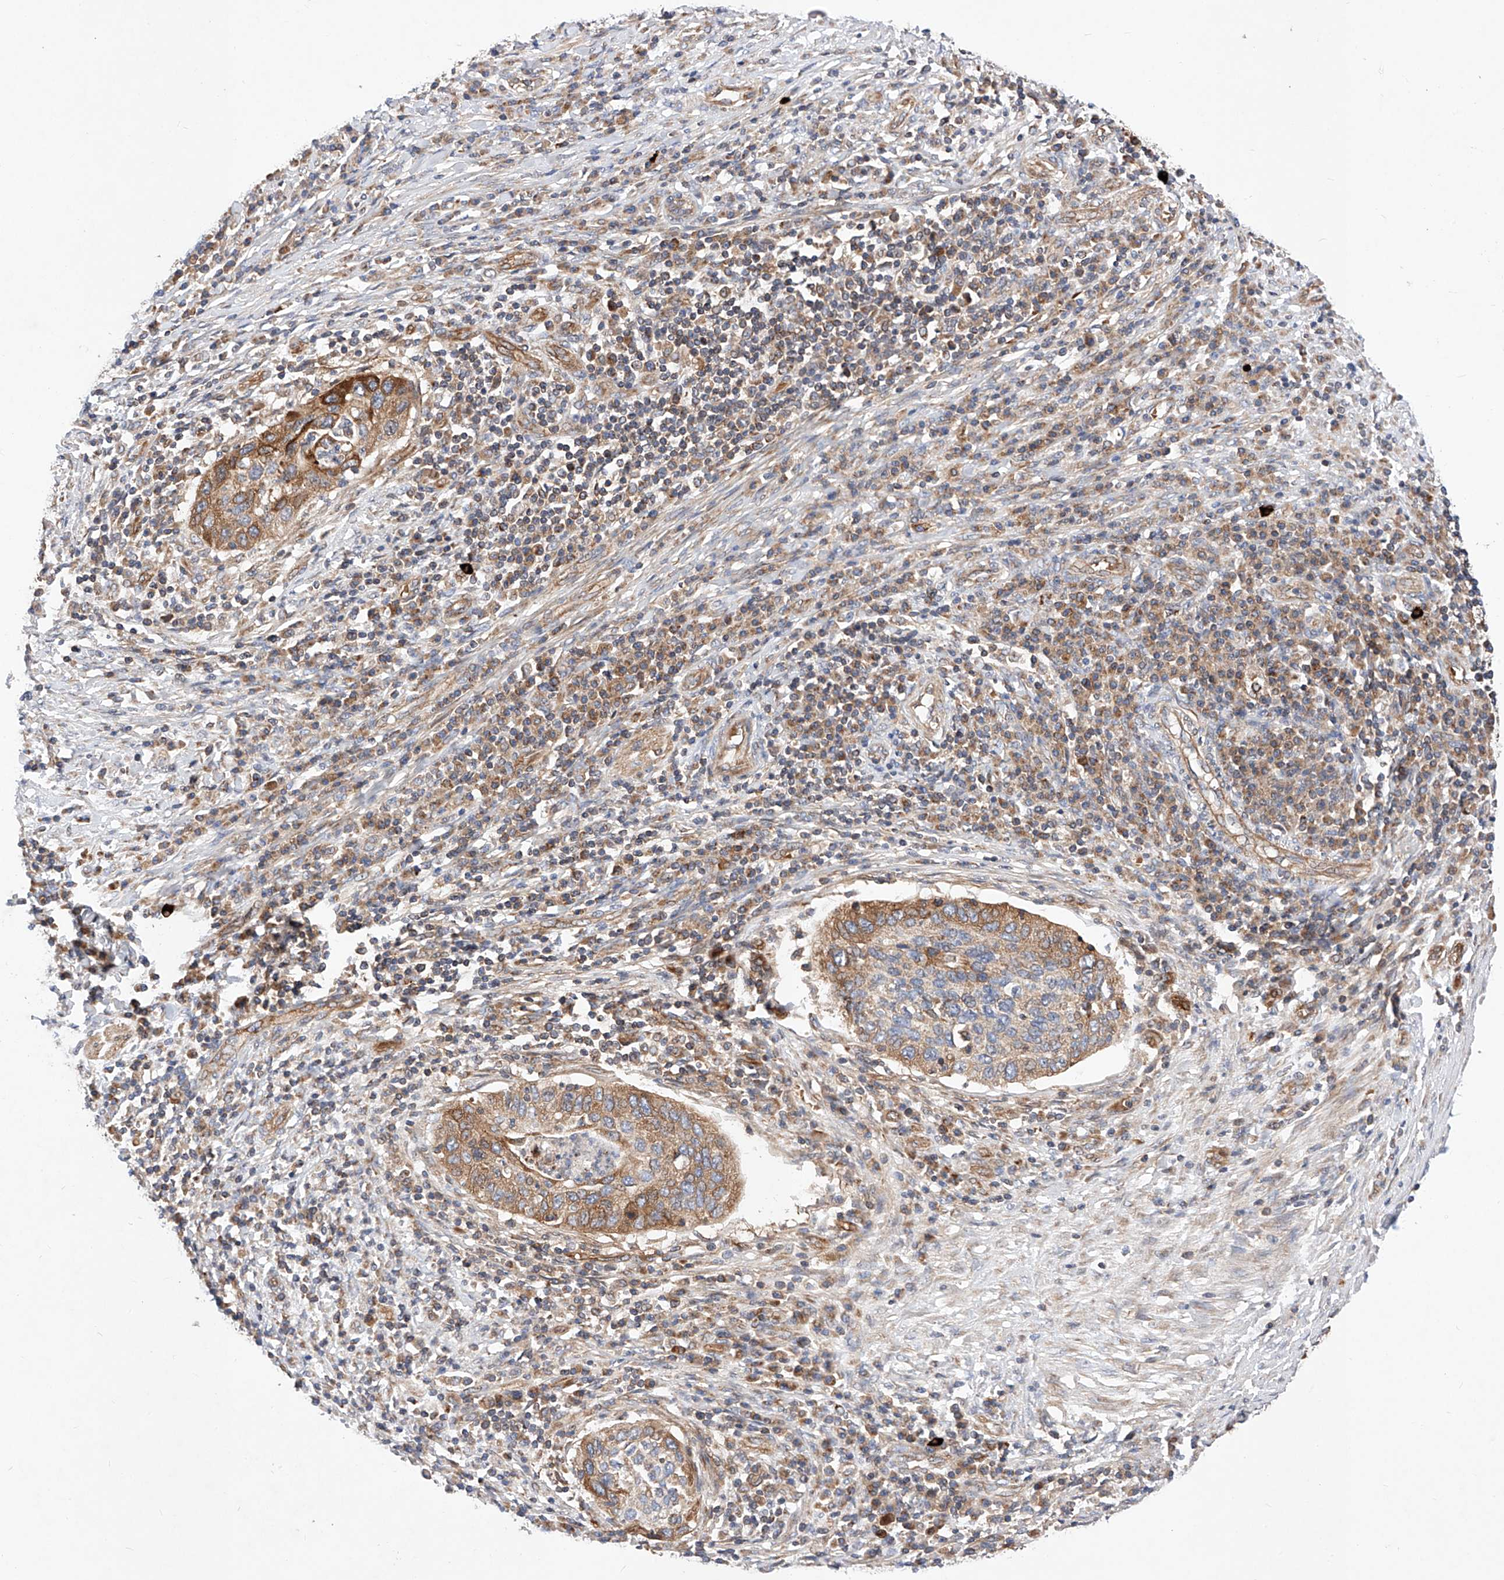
{"staining": {"intensity": "moderate", "quantity": ">75%", "location": "cytoplasmic/membranous"}, "tissue": "cervical cancer", "cell_type": "Tumor cells", "image_type": "cancer", "snomed": [{"axis": "morphology", "description": "Squamous cell carcinoma, NOS"}, {"axis": "topography", "description": "Cervix"}], "caption": "A high-resolution photomicrograph shows IHC staining of cervical cancer (squamous cell carcinoma), which demonstrates moderate cytoplasmic/membranous positivity in approximately >75% of tumor cells.", "gene": "NR1D1", "patient": {"sex": "female", "age": 38}}